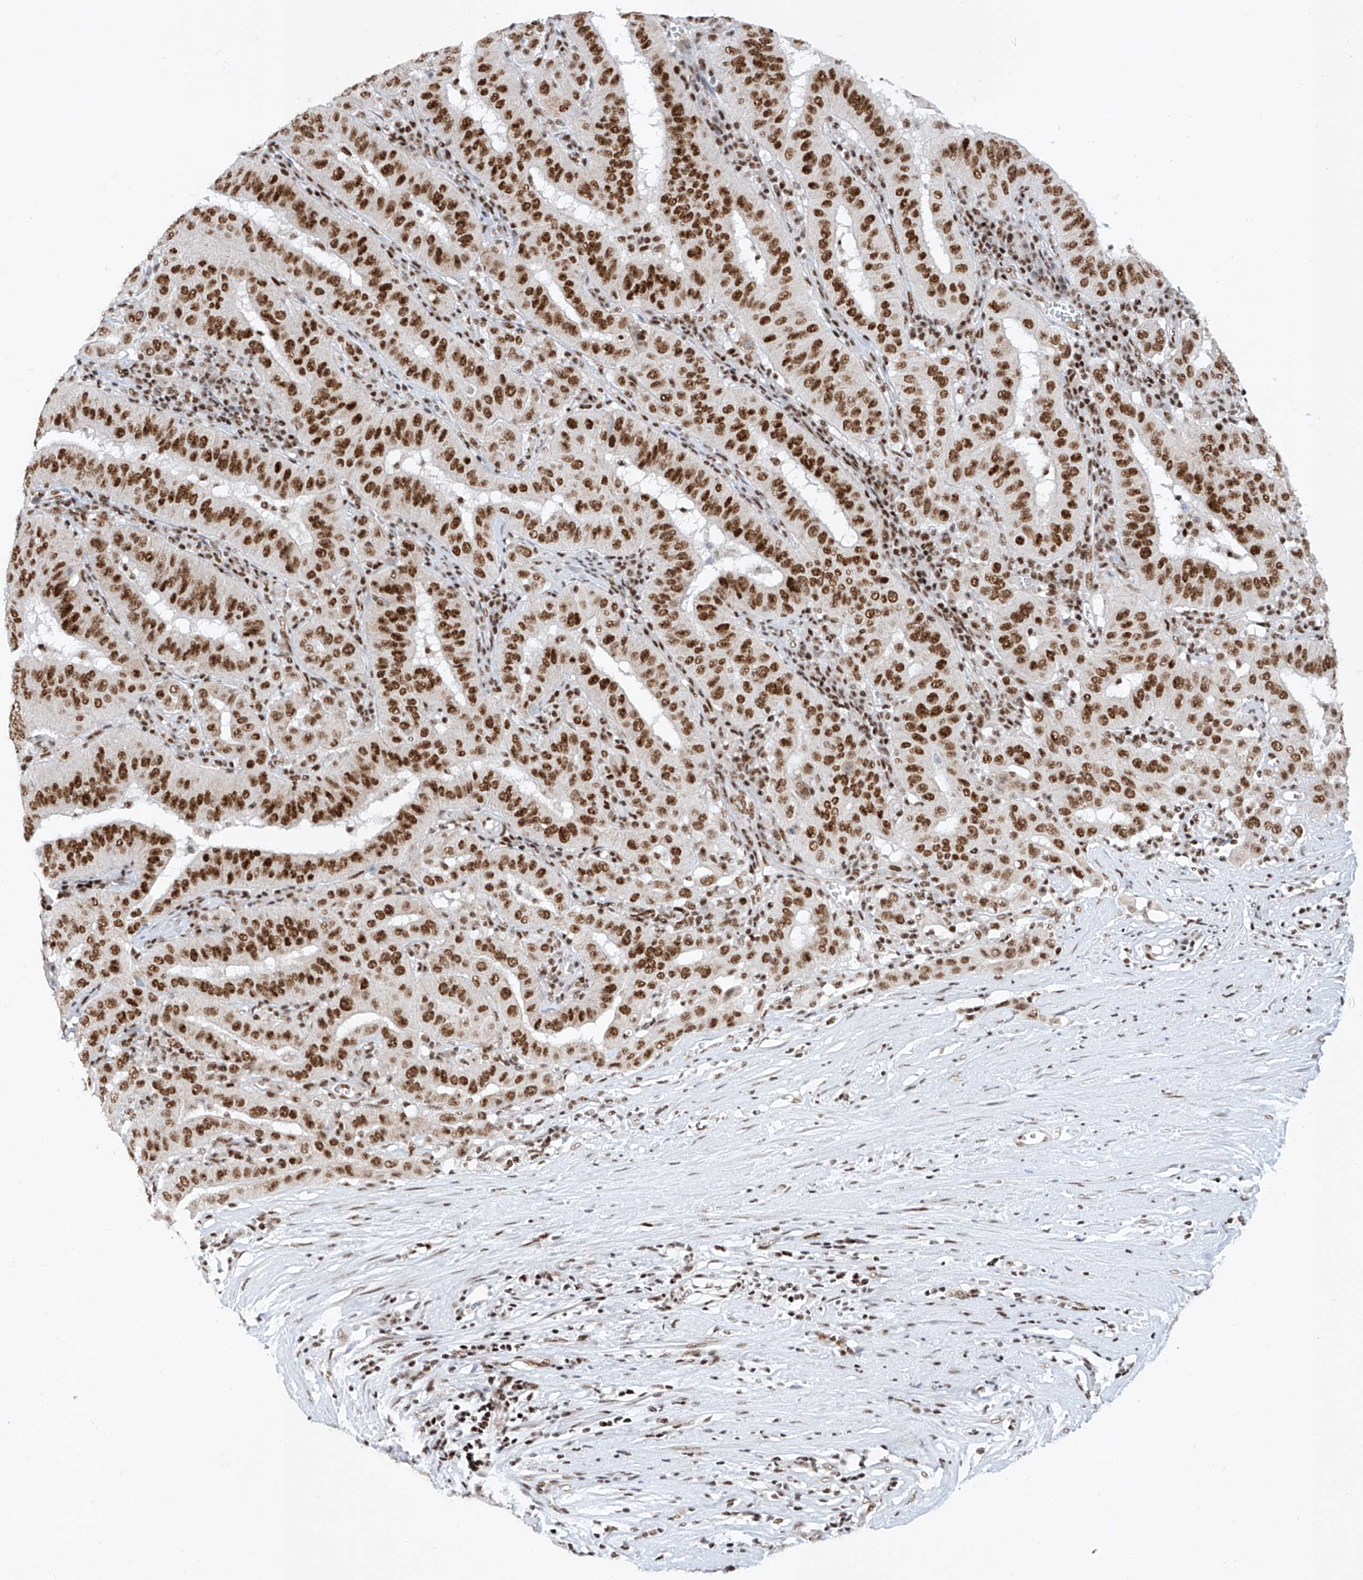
{"staining": {"intensity": "strong", "quantity": ">75%", "location": "nuclear"}, "tissue": "pancreatic cancer", "cell_type": "Tumor cells", "image_type": "cancer", "snomed": [{"axis": "morphology", "description": "Adenocarcinoma, NOS"}, {"axis": "topography", "description": "Pancreas"}], "caption": "High-magnification brightfield microscopy of pancreatic cancer (adenocarcinoma) stained with DAB (brown) and counterstained with hematoxylin (blue). tumor cells exhibit strong nuclear staining is appreciated in approximately>75% of cells. The protein of interest is stained brown, and the nuclei are stained in blue (DAB (3,3'-diaminobenzidine) IHC with brightfield microscopy, high magnification).", "gene": "TAF4", "patient": {"sex": "male", "age": 63}}